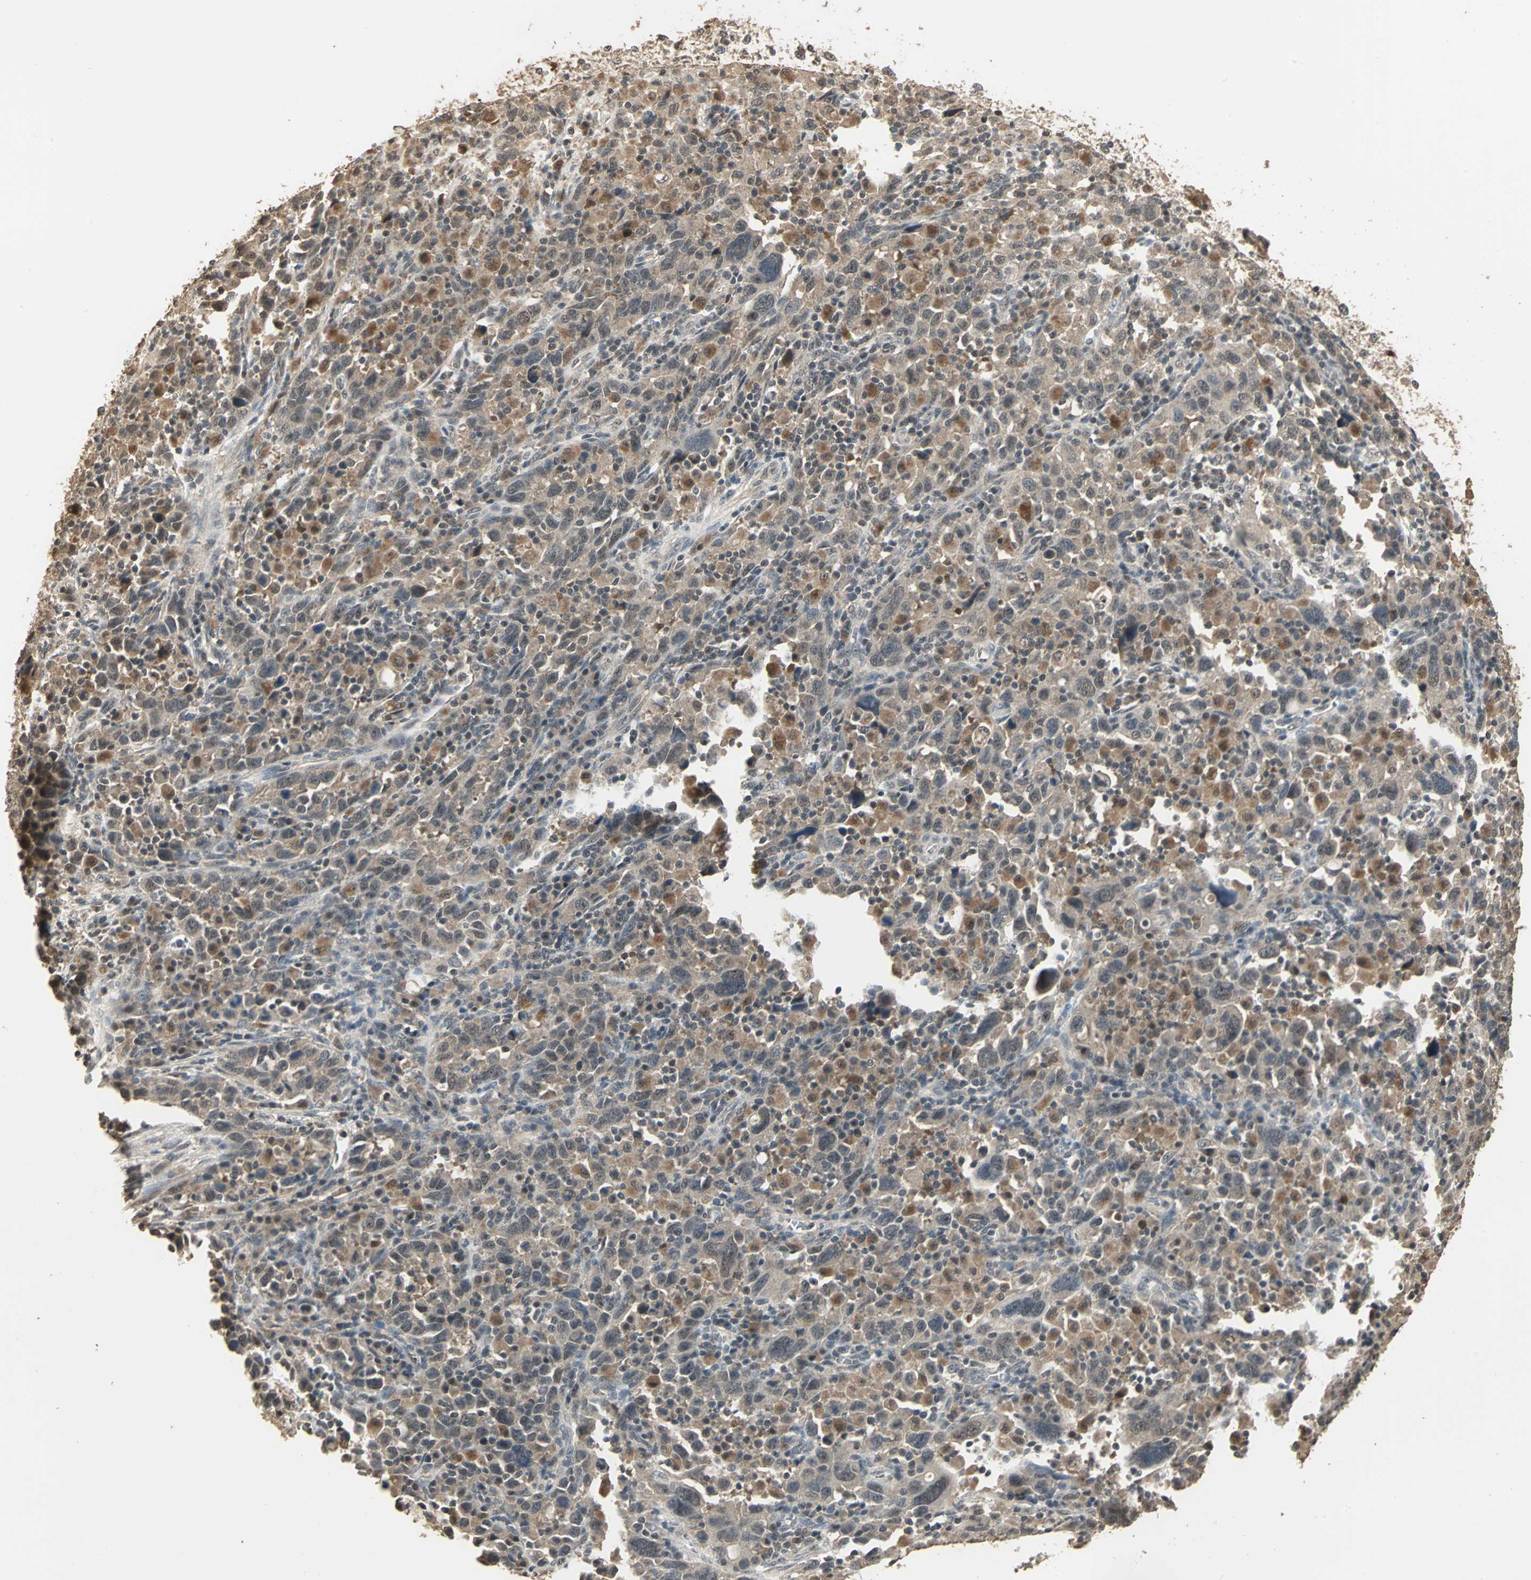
{"staining": {"intensity": "moderate", "quantity": "25%-75%", "location": "cytoplasmic/membranous"}, "tissue": "urothelial cancer", "cell_type": "Tumor cells", "image_type": "cancer", "snomed": [{"axis": "morphology", "description": "Urothelial carcinoma, High grade"}, {"axis": "topography", "description": "Urinary bladder"}], "caption": "High-power microscopy captured an immunohistochemistry histopathology image of high-grade urothelial carcinoma, revealing moderate cytoplasmic/membranous expression in about 25%-75% of tumor cells.", "gene": "UCHL5", "patient": {"sex": "male", "age": 61}}